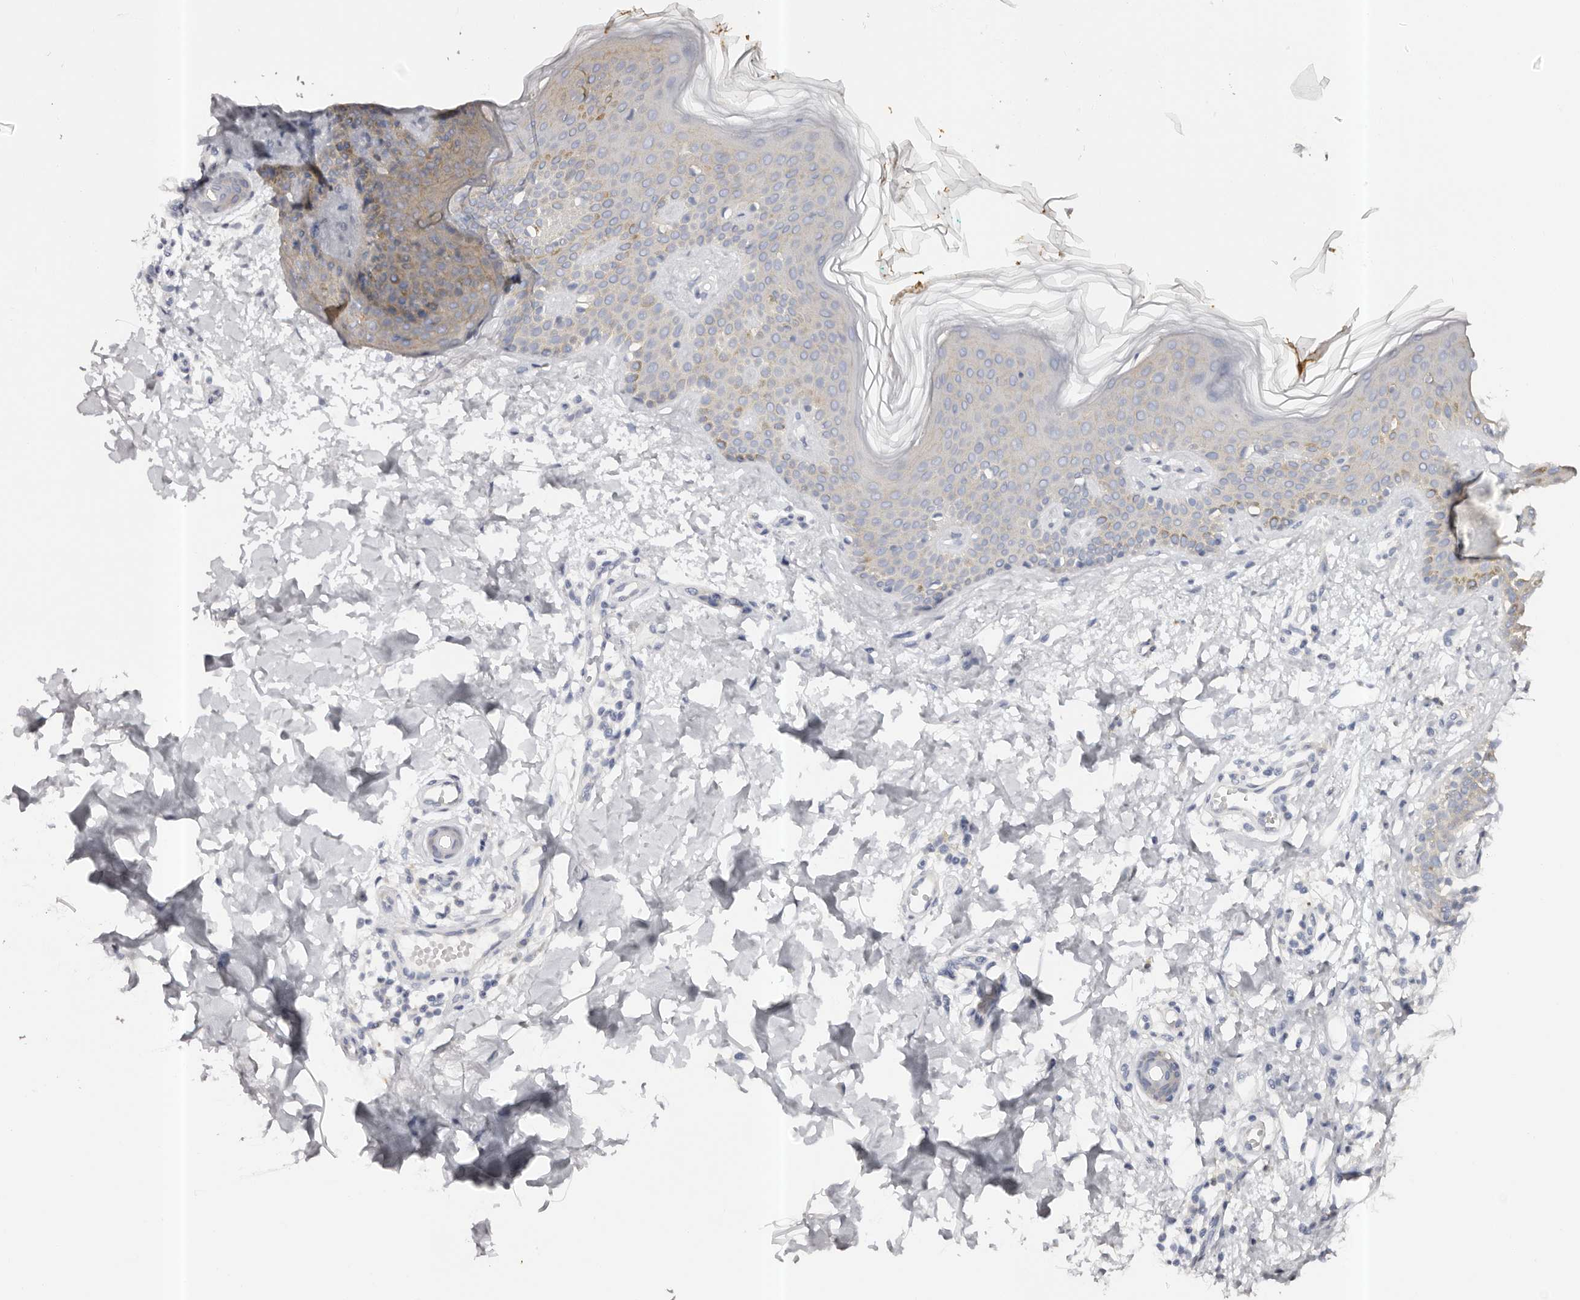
{"staining": {"intensity": "negative", "quantity": "none", "location": "none"}, "tissue": "skin", "cell_type": "Fibroblasts", "image_type": "normal", "snomed": [{"axis": "morphology", "description": "Normal tissue, NOS"}, {"axis": "topography", "description": "Skin"}], "caption": "The photomicrograph displays no staining of fibroblasts in normal skin. (DAB immunohistochemistry (IHC) visualized using brightfield microscopy, high magnification).", "gene": "ROM1", "patient": {"sex": "male", "age": 37}}